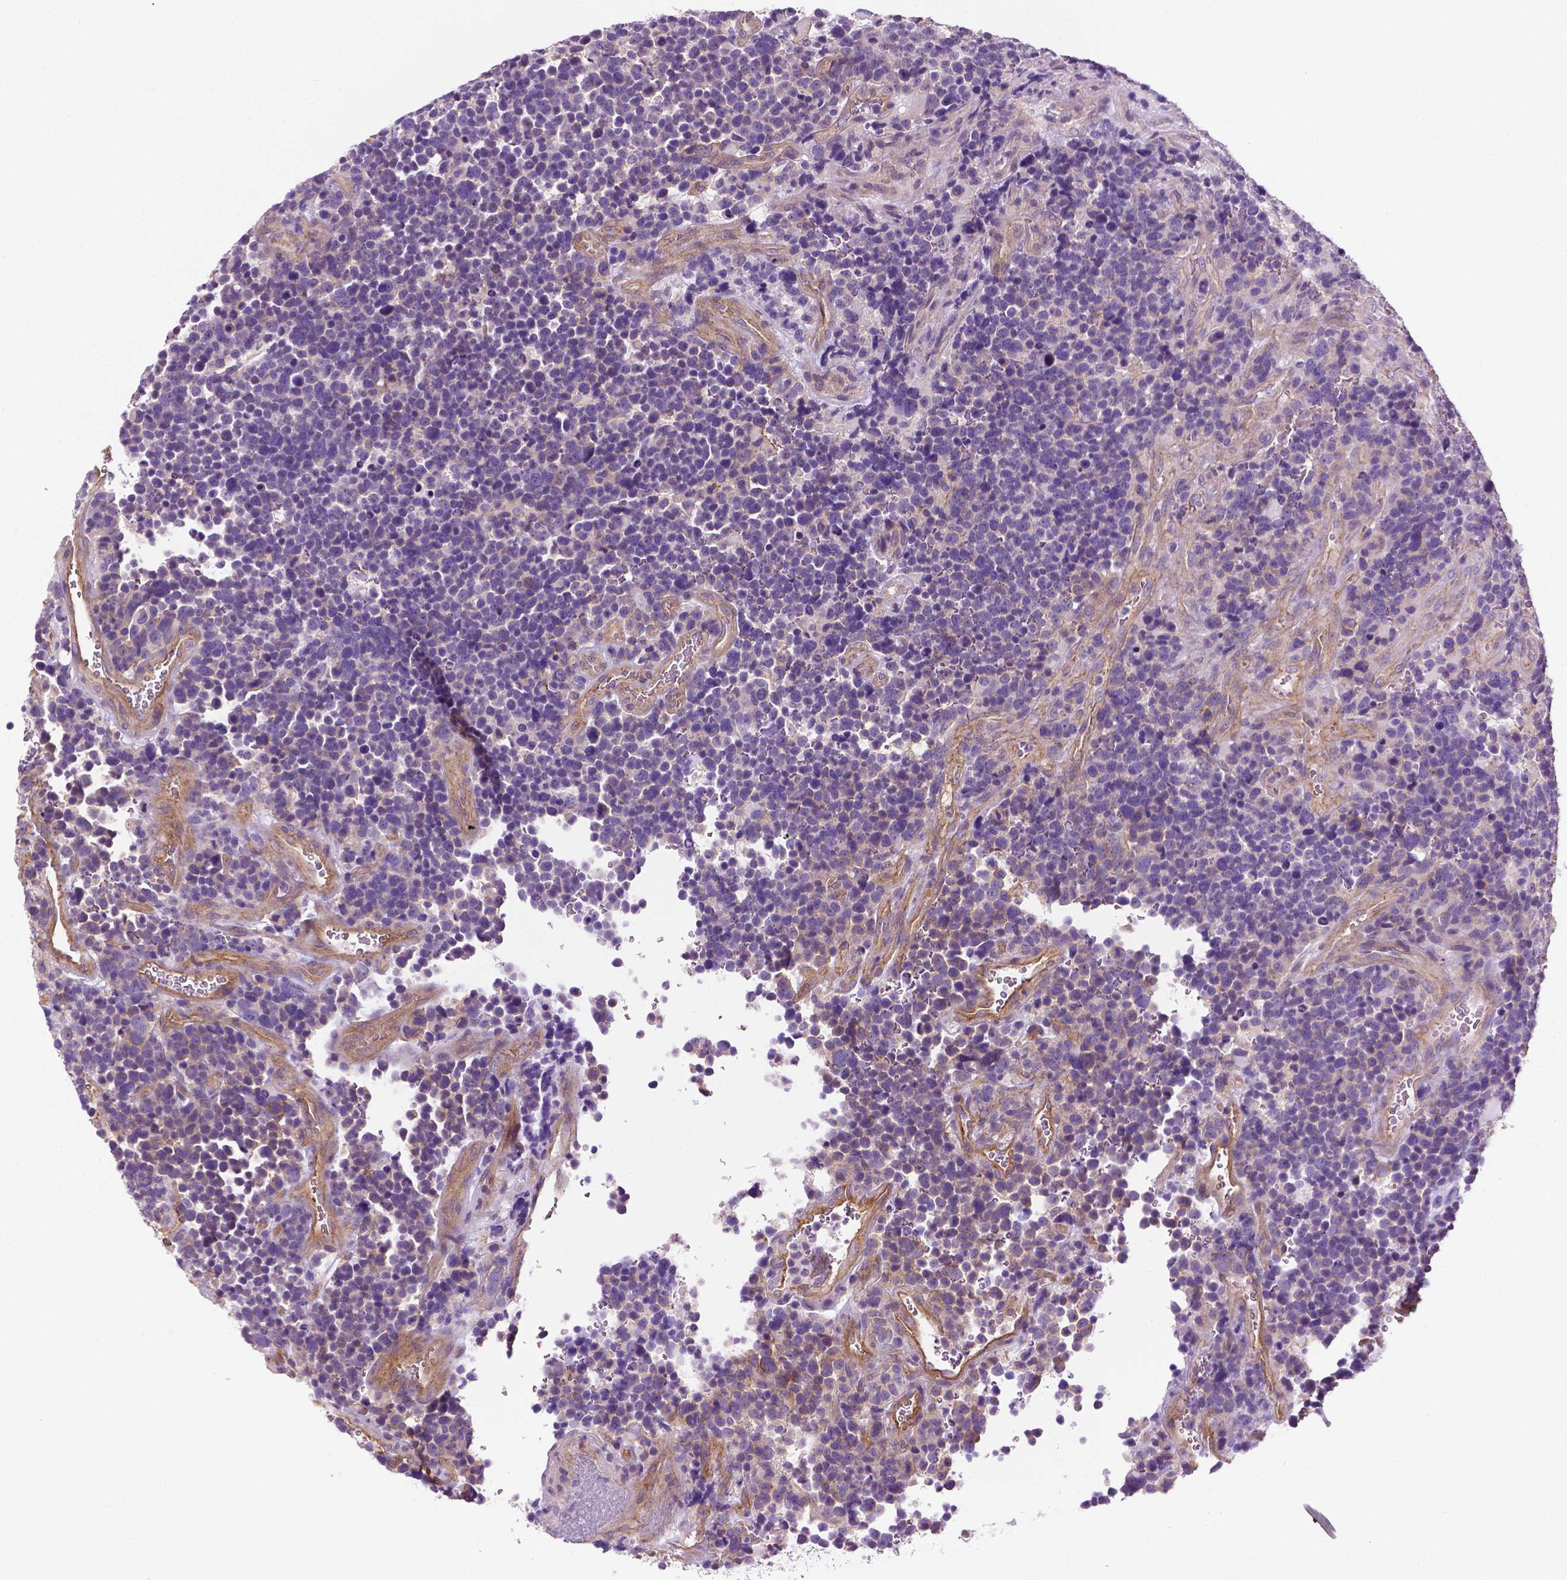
{"staining": {"intensity": "negative", "quantity": "none", "location": "none"}, "tissue": "glioma", "cell_type": "Tumor cells", "image_type": "cancer", "snomed": [{"axis": "morphology", "description": "Glioma, malignant, High grade"}, {"axis": "topography", "description": "Brain"}], "caption": "A histopathology image of malignant glioma (high-grade) stained for a protein displays no brown staining in tumor cells. The staining was performed using DAB to visualize the protein expression in brown, while the nuclei were stained in blue with hematoxylin (Magnification: 20x).", "gene": "SPECC1L", "patient": {"sex": "male", "age": 33}}